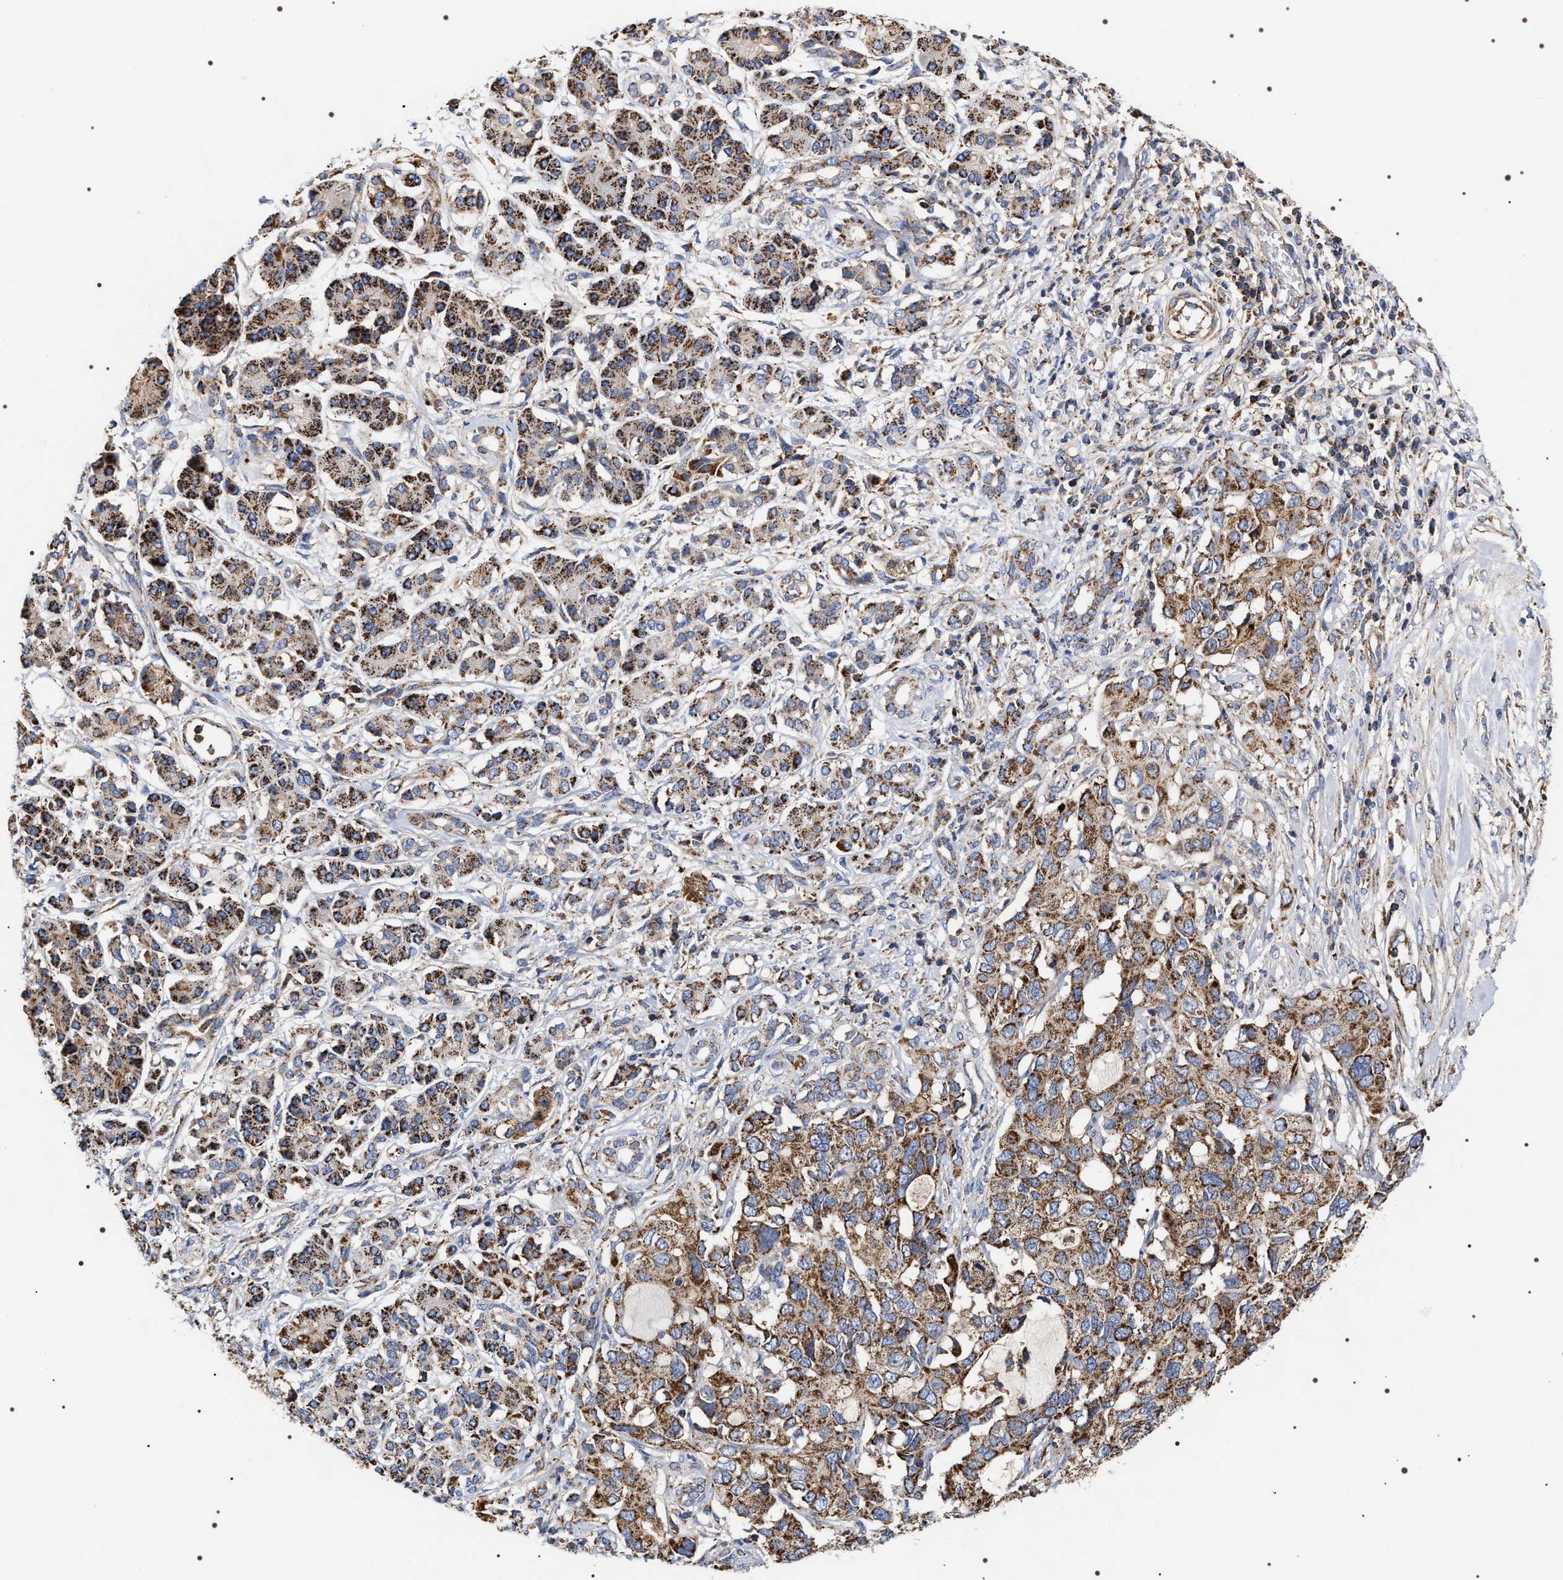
{"staining": {"intensity": "strong", "quantity": ">75%", "location": "cytoplasmic/membranous"}, "tissue": "pancreatic cancer", "cell_type": "Tumor cells", "image_type": "cancer", "snomed": [{"axis": "morphology", "description": "Adenocarcinoma, NOS"}, {"axis": "topography", "description": "Pancreas"}], "caption": "Immunohistochemical staining of pancreatic cancer exhibits strong cytoplasmic/membranous protein staining in about >75% of tumor cells.", "gene": "COG5", "patient": {"sex": "female", "age": 56}}